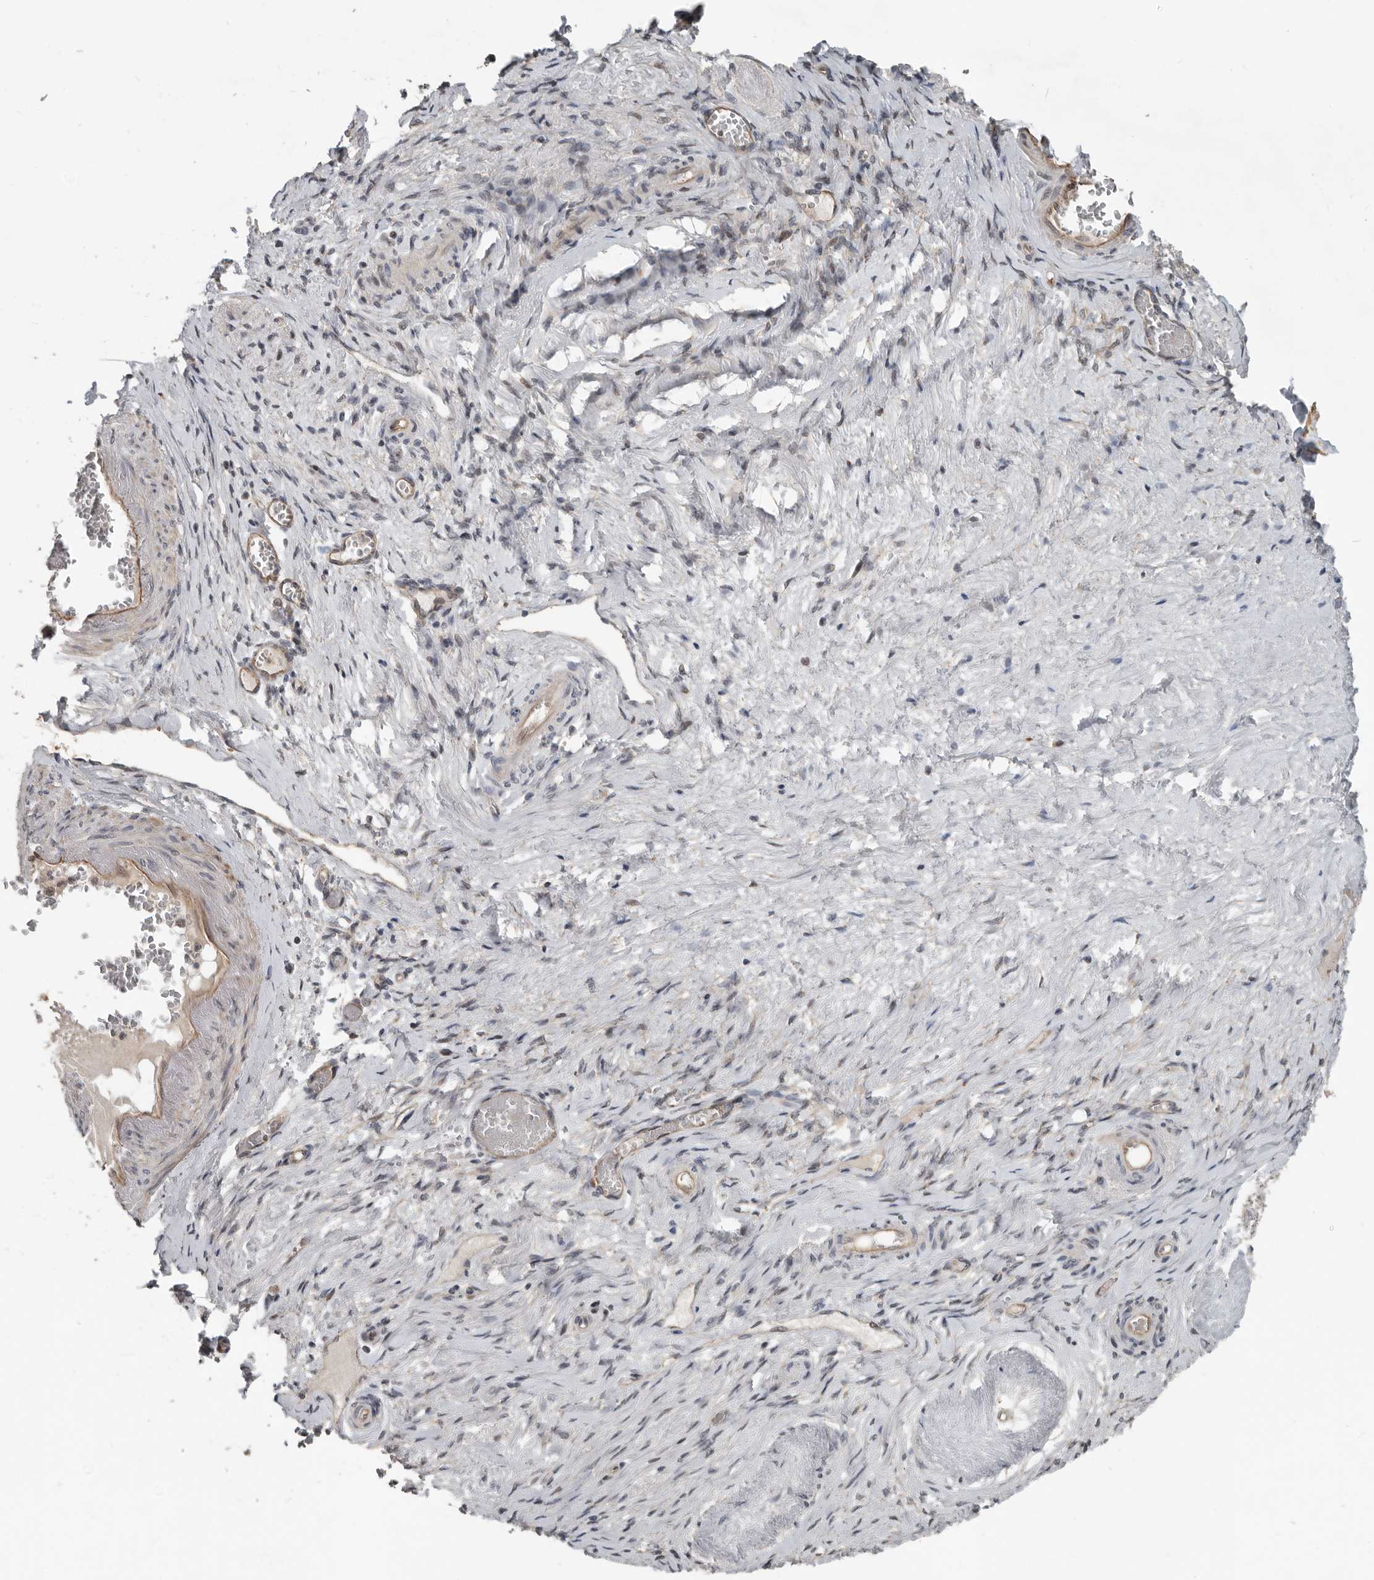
{"staining": {"intensity": "moderate", "quantity": ">75%", "location": "nuclear"}, "tissue": "adipose tissue", "cell_type": "Adipocytes", "image_type": "normal", "snomed": [{"axis": "morphology", "description": "Normal tissue, NOS"}, {"axis": "topography", "description": "Vascular tissue"}, {"axis": "topography", "description": "Fallopian tube"}, {"axis": "topography", "description": "Ovary"}], "caption": "This histopathology image exhibits IHC staining of unremarkable adipose tissue, with medium moderate nuclear staining in about >75% of adipocytes.", "gene": "YOD1", "patient": {"sex": "female", "age": 67}}